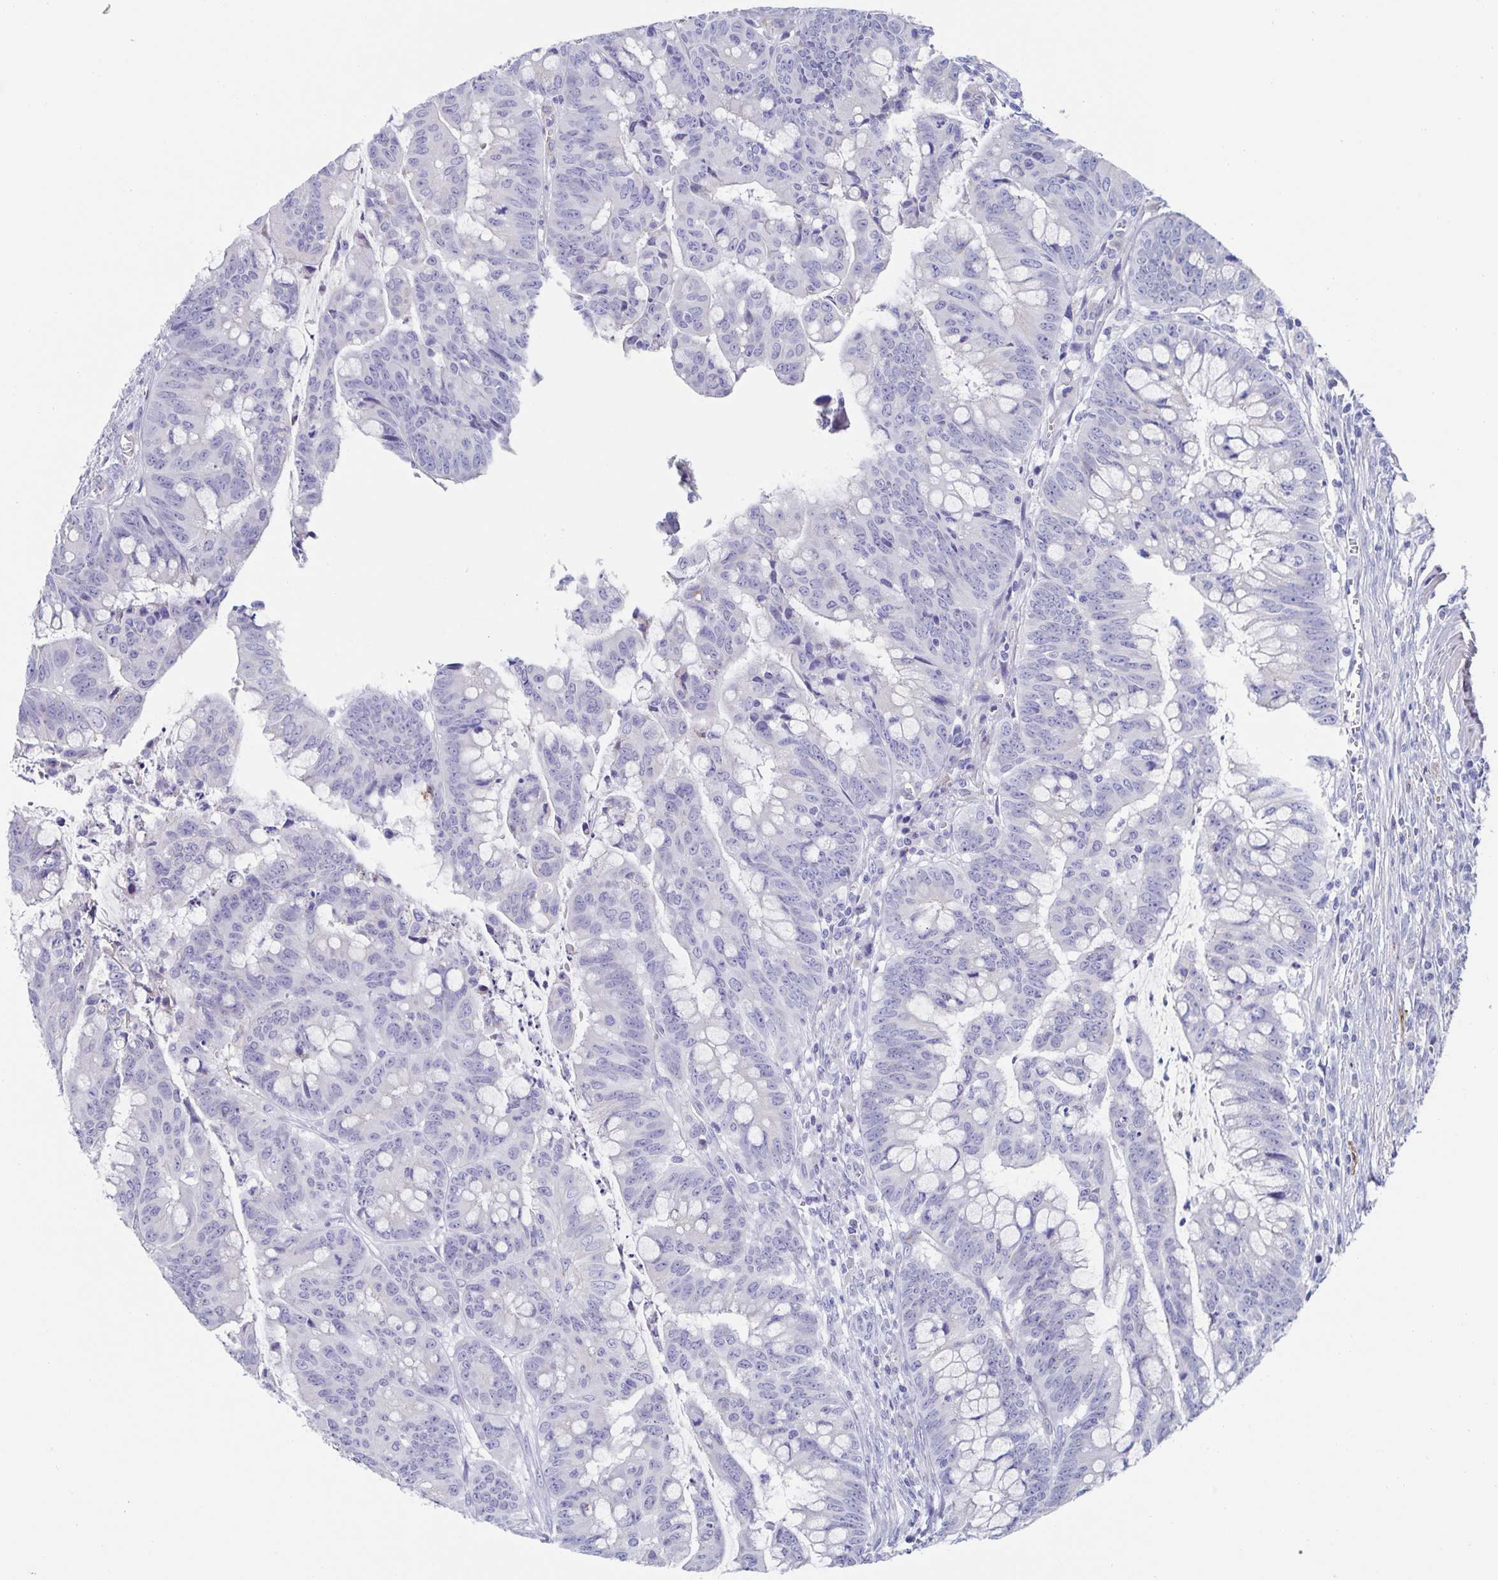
{"staining": {"intensity": "negative", "quantity": "none", "location": "none"}, "tissue": "colorectal cancer", "cell_type": "Tumor cells", "image_type": "cancer", "snomed": [{"axis": "morphology", "description": "Adenocarcinoma, NOS"}, {"axis": "topography", "description": "Colon"}], "caption": "Histopathology image shows no protein staining in tumor cells of colorectal cancer (adenocarcinoma) tissue.", "gene": "CDH2", "patient": {"sex": "male", "age": 62}}